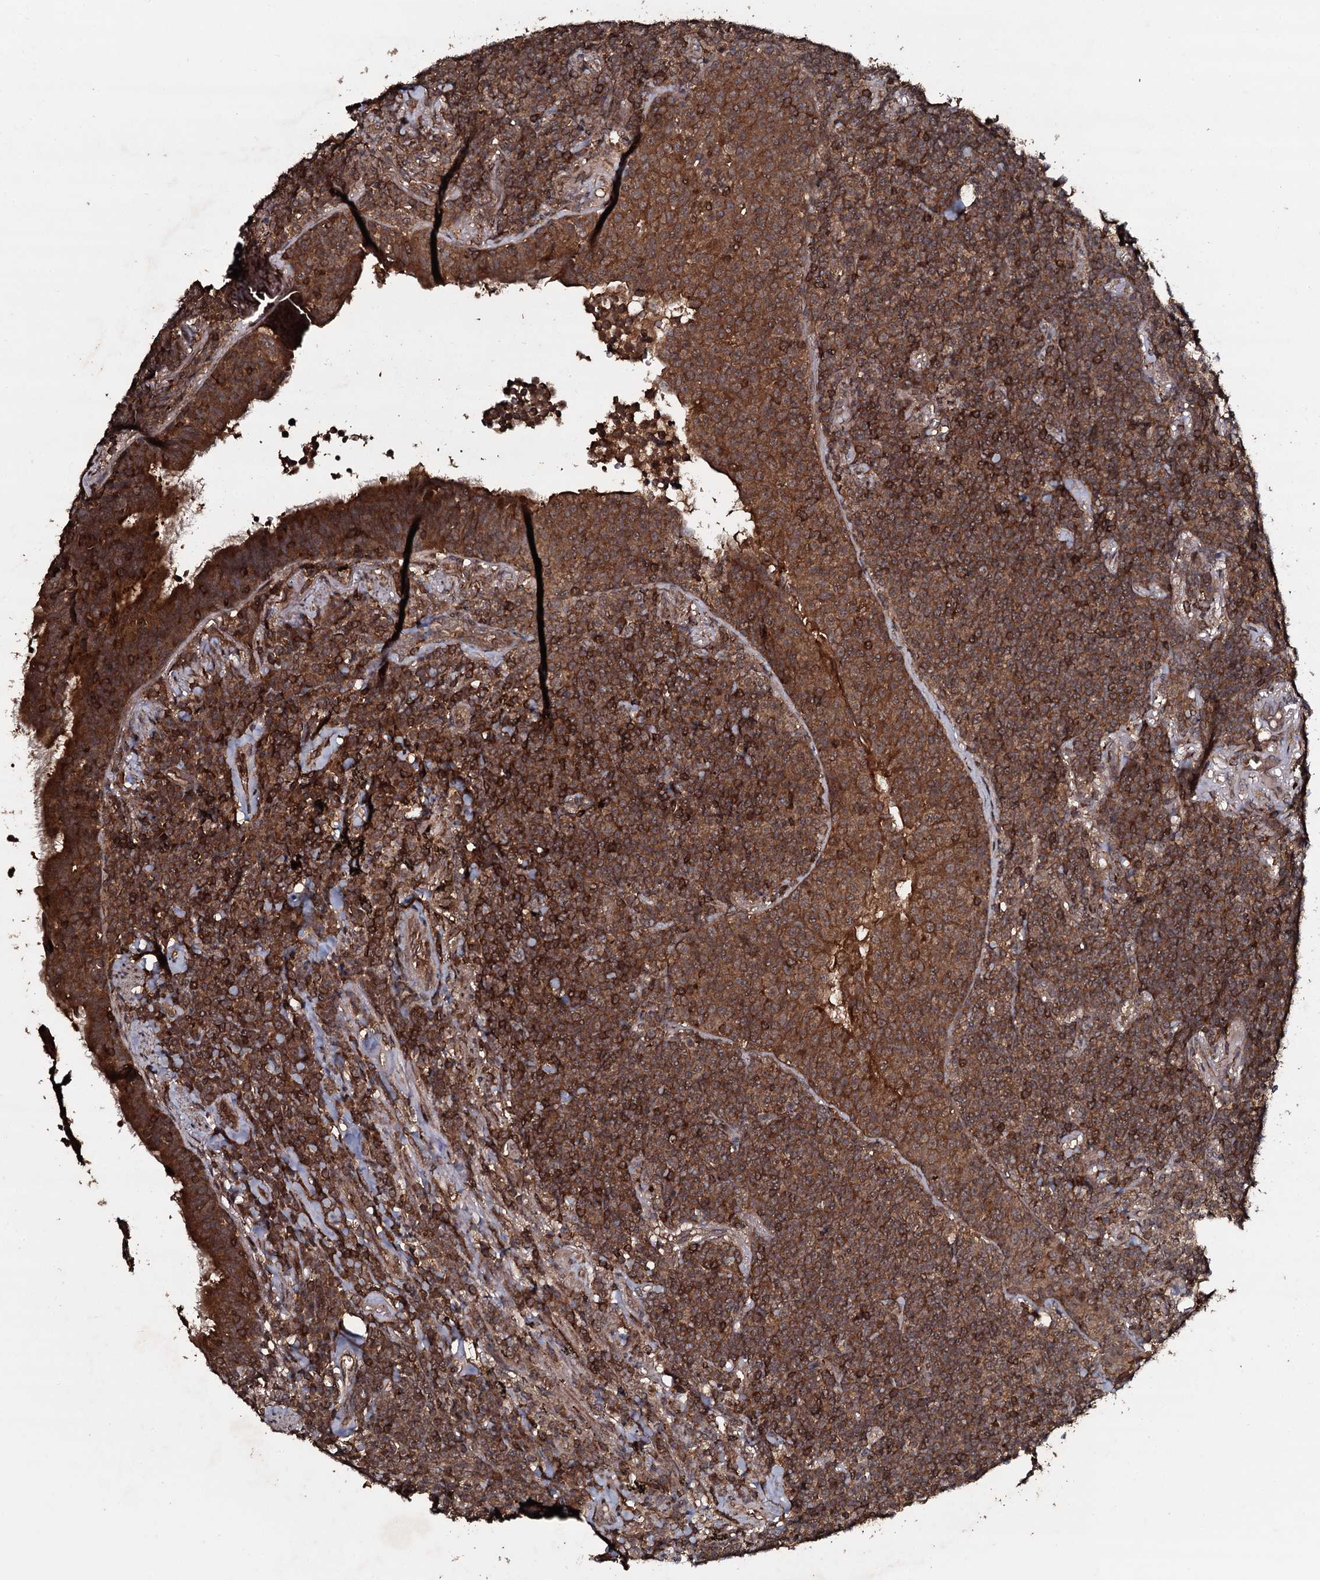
{"staining": {"intensity": "moderate", "quantity": ">75%", "location": "cytoplasmic/membranous"}, "tissue": "lymphoma", "cell_type": "Tumor cells", "image_type": "cancer", "snomed": [{"axis": "morphology", "description": "Malignant lymphoma, non-Hodgkin's type, Low grade"}, {"axis": "topography", "description": "Lung"}], "caption": "The micrograph reveals a brown stain indicating the presence of a protein in the cytoplasmic/membranous of tumor cells in lymphoma.", "gene": "ADGRG3", "patient": {"sex": "female", "age": 71}}